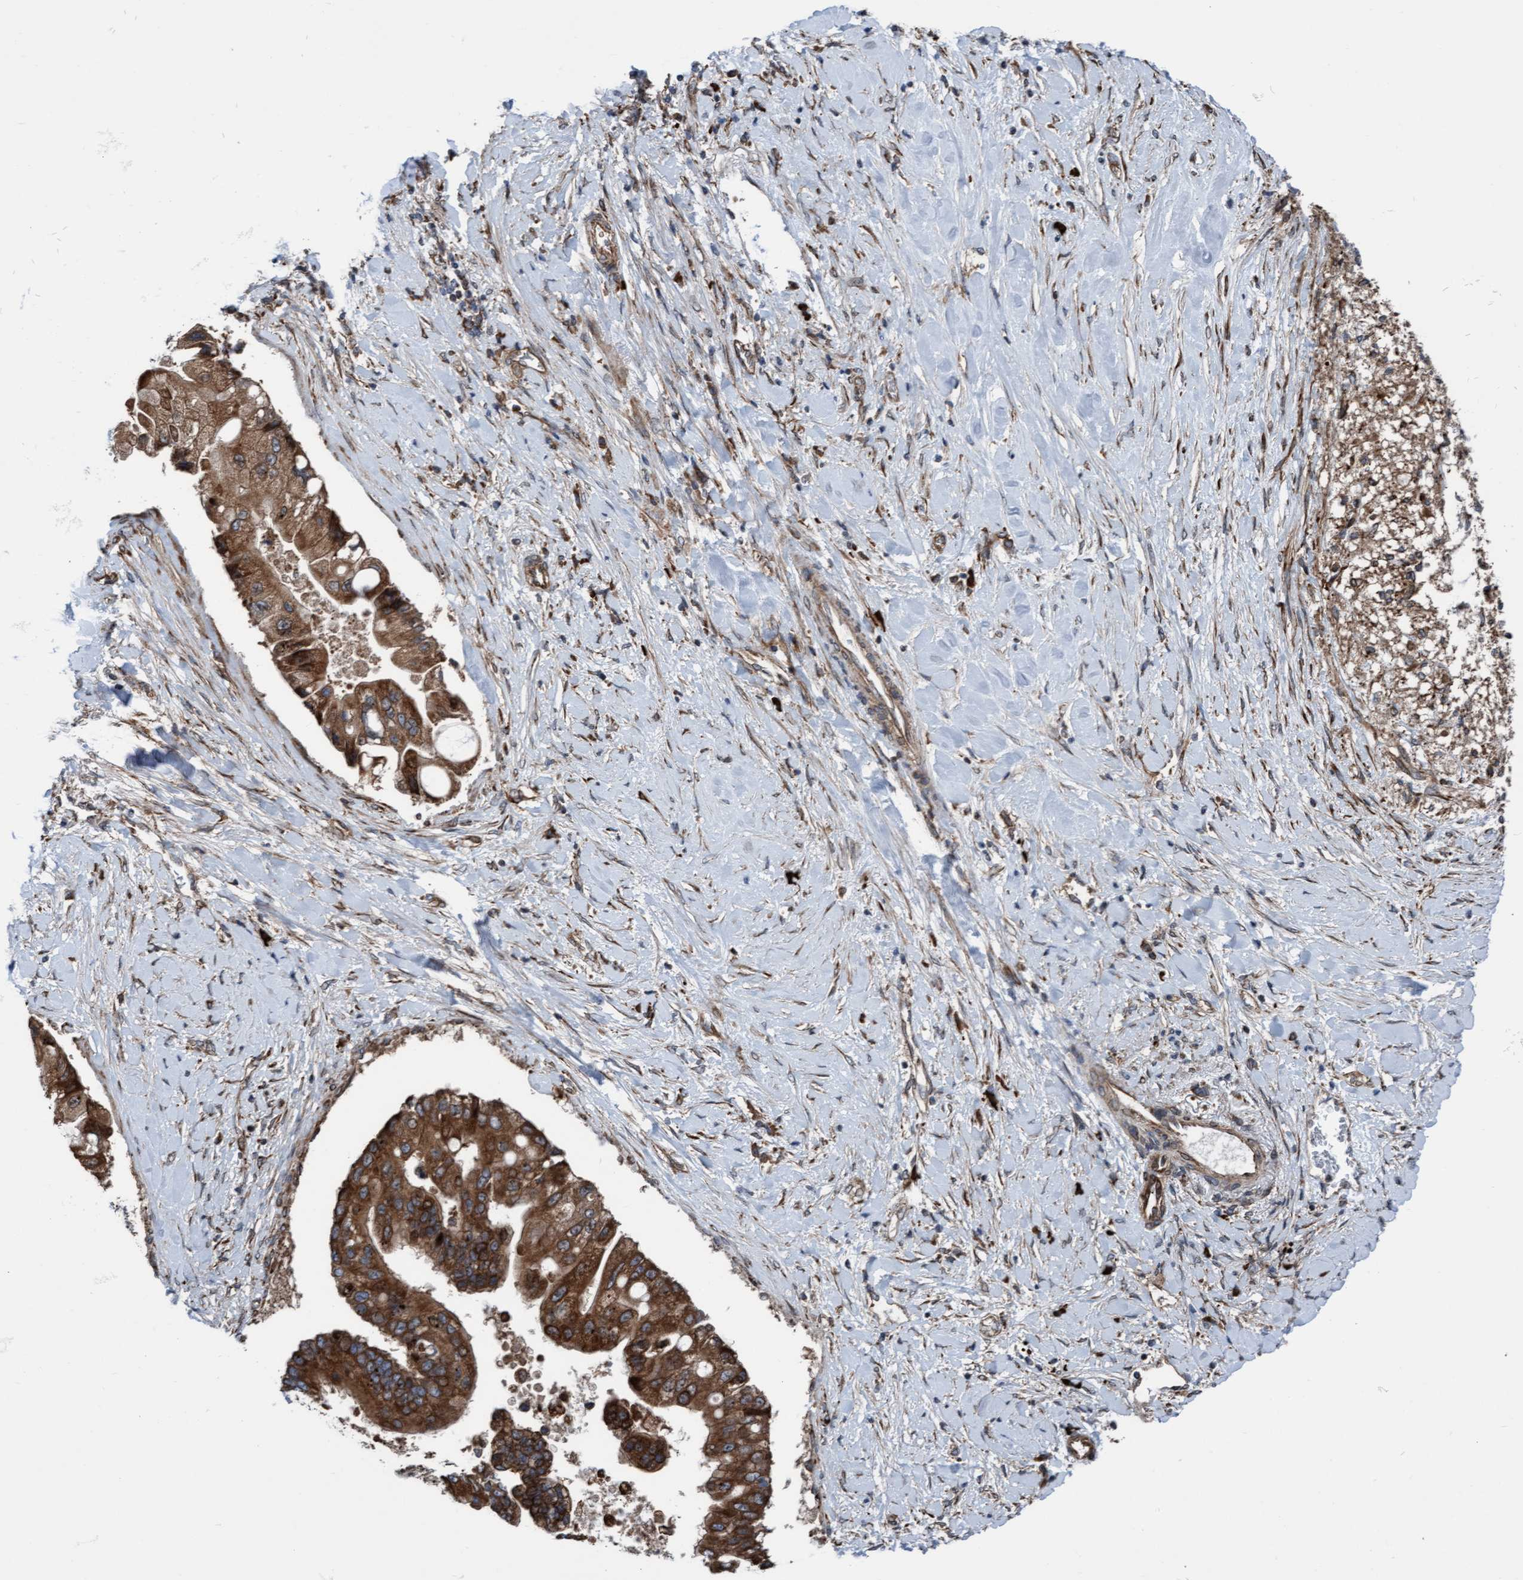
{"staining": {"intensity": "moderate", "quantity": ">75%", "location": "cytoplasmic/membranous"}, "tissue": "liver cancer", "cell_type": "Tumor cells", "image_type": "cancer", "snomed": [{"axis": "morphology", "description": "Cholangiocarcinoma"}, {"axis": "topography", "description": "Liver"}], "caption": "A micrograph of liver cancer (cholangiocarcinoma) stained for a protein demonstrates moderate cytoplasmic/membranous brown staining in tumor cells.", "gene": "RAP1GAP2", "patient": {"sex": "male", "age": 50}}